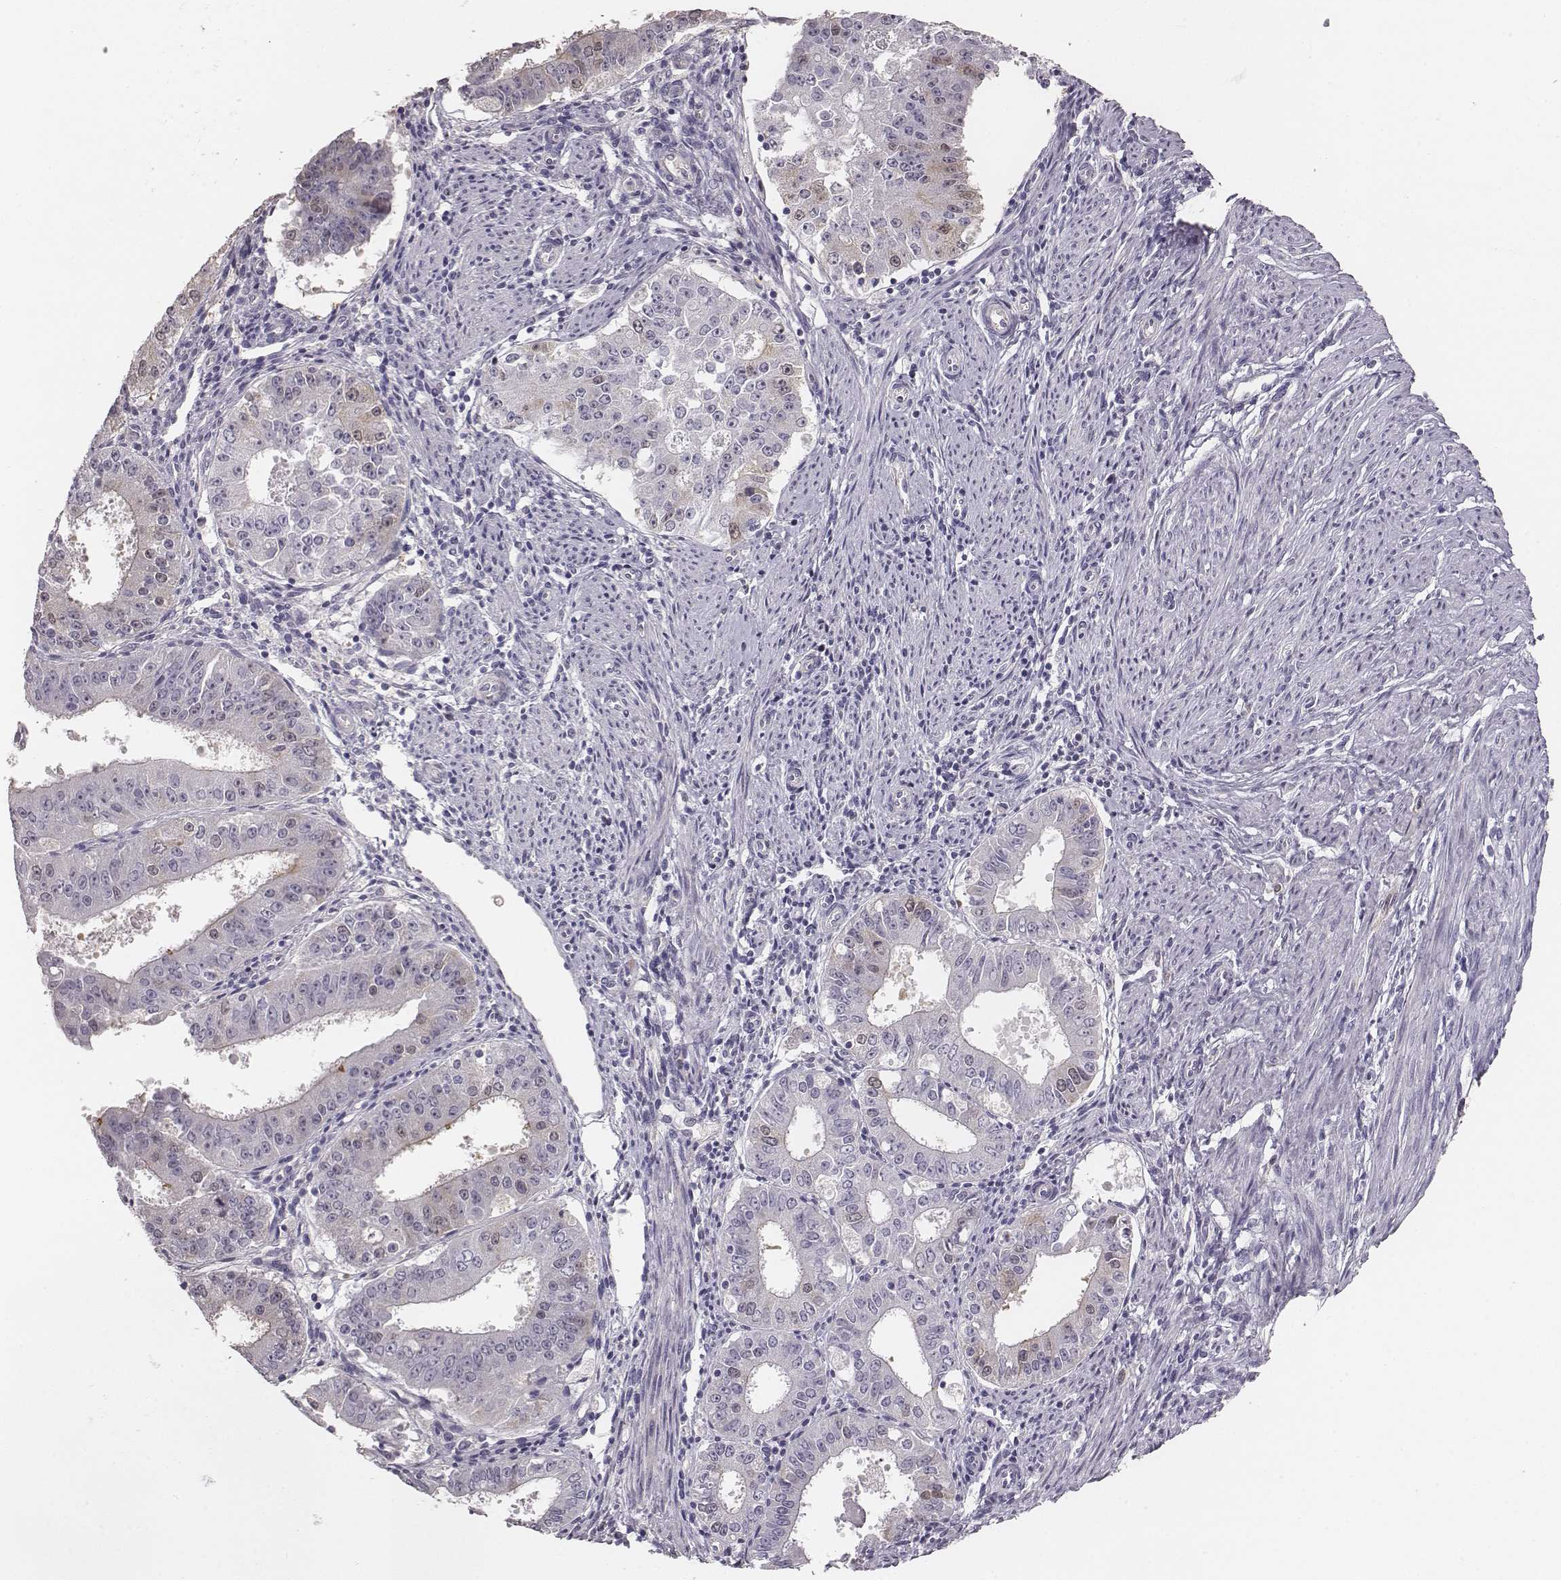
{"staining": {"intensity": "negative", "quantity": "none", "location": "none"}, "tissue": "ovarian cancer", "cell_type": "Tumor cells", "image_type": "cancer", "snomed": [{"axis": "morphology", "description": "Carcinoma, endometroid"}, {"axis": "topography", "description": "Ovary"}], "caption": "IHC of human endometroid carcinoma (ovarian) demonstrates no expression in tumor cells.", "gene": "PBK", "patient": {"sex": "female", "age": 42}}